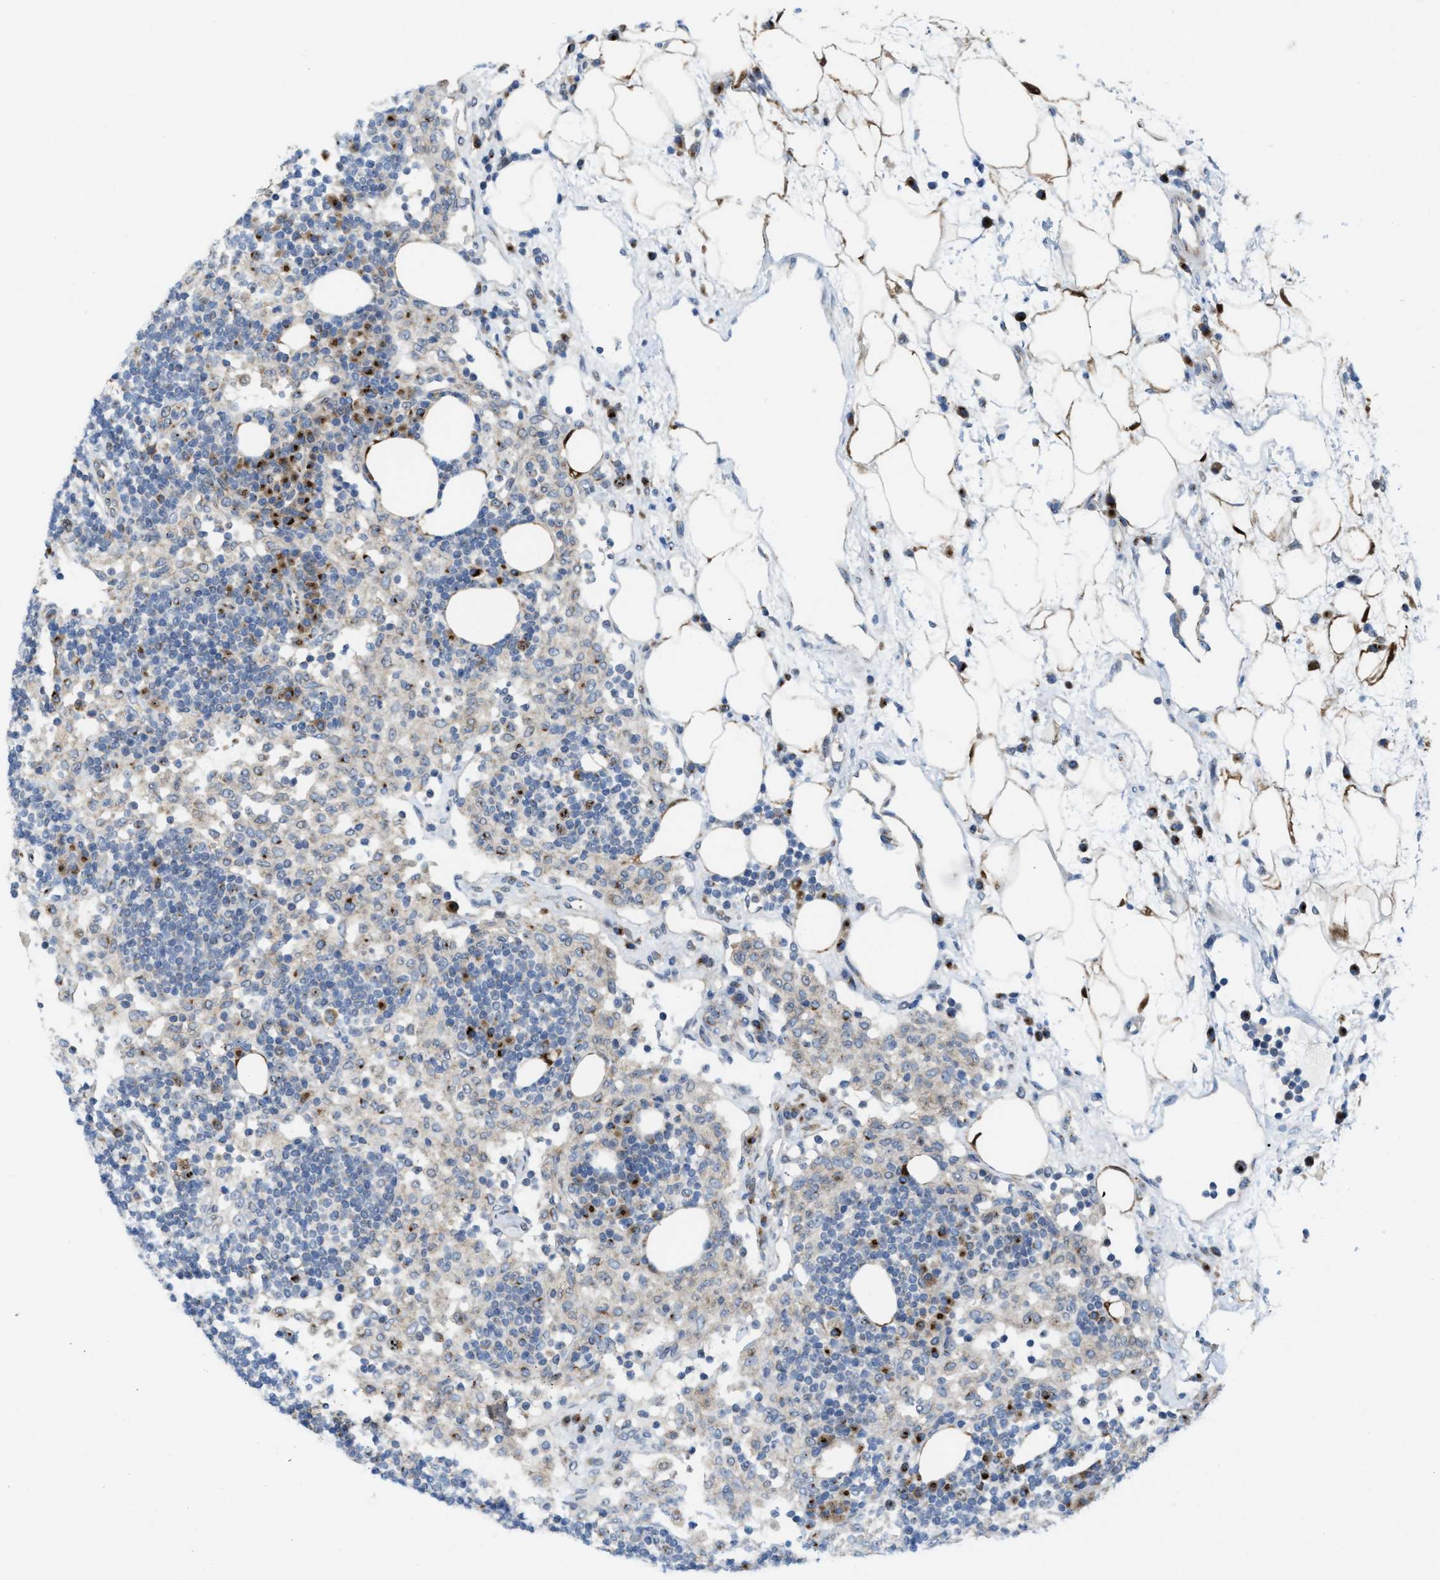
{"staining": {"intensity": "strong", "quantity": "<25%", "location": "cytoplasmic/membranous"}, "tissue": "lymph node", "cell_type": "Germinal center cells", "image_type": "normal", "snomed": [{"axis": "morphology", "description": "Normal tissue, NOS"}, {"axis": "morphology", "description": "Carcinoid, malignant, NOS"}, {"axis": "topography", "description": "Lymph node"}], "caption": "Immunohistochemistry (IHC) staining of normal lymph node, which demonstrates medium levels of strong cytoplasmic/membranous expression in about <25% of germinal center cells indicating strong cytoplasmic/membranous protein staining. The staining was performed using DAB (brown) for protein detection and nuclei were counterstained in hematoxylin (blue).", "gene": "SLC38A10", "patient": {"sex": "male", "age": 47}}